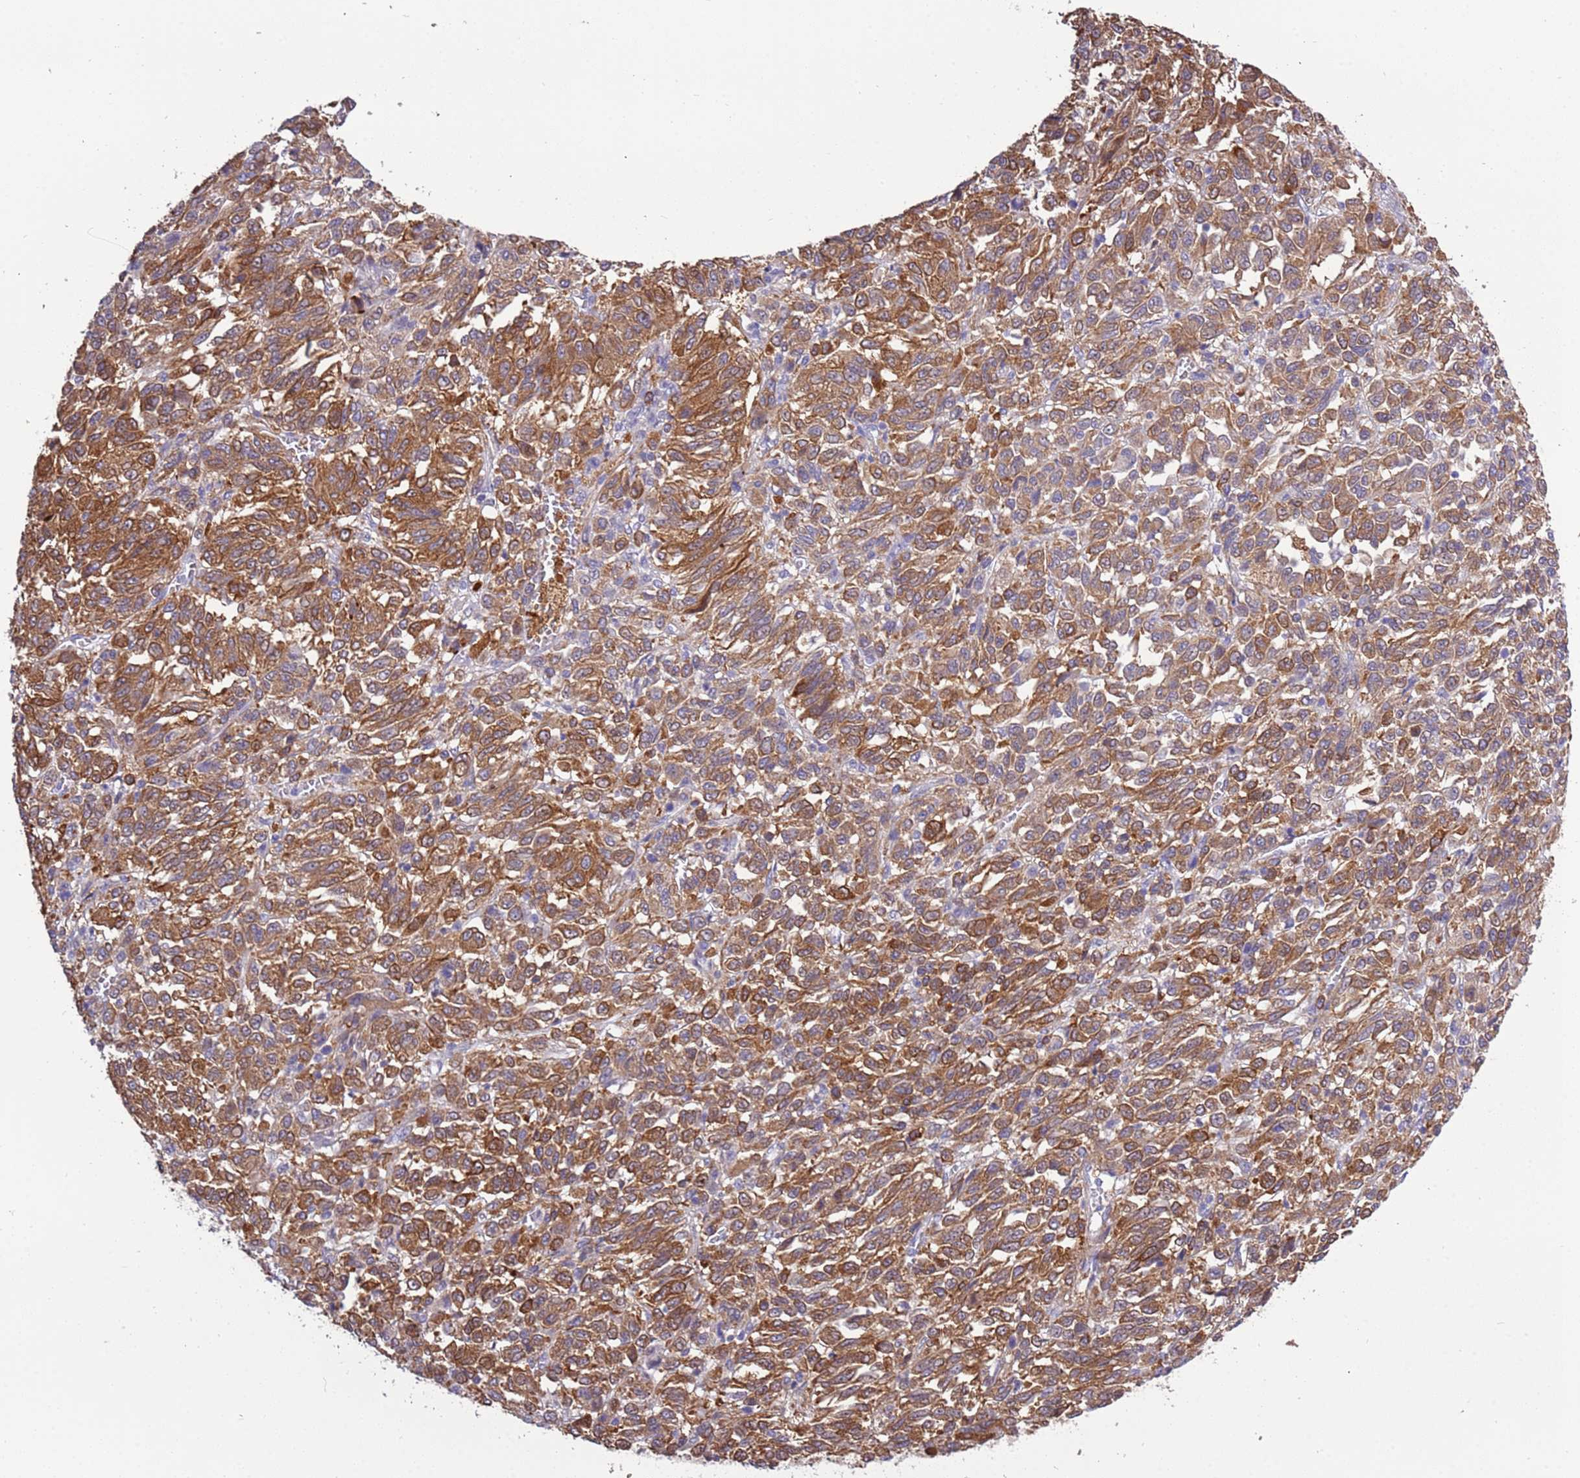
{"staining": {"intensity": "moderate", "quantity": ">75%", "location": "cytoplasmic/membranous"}, "tissue": "melanoma", "cell_type": "Tumor cells", "image_type": "cancer", "snomed": [{"axis": "morphology", "description": "Malignant melanoma, Metastatic site"}, {"axis": "topography", "description": "Lung"}], "caption": "Protein expression analysis of human melanoma reveals moderate cytoplasmic/membranous expression in about >75% of tumor cells. The staining was performed using DAB, with brown indicating positive protein expression. Nuclei are stained blue with hematoxylin.", "gene": "STIP1", "patient": {"sex": "male", "age": 64}}